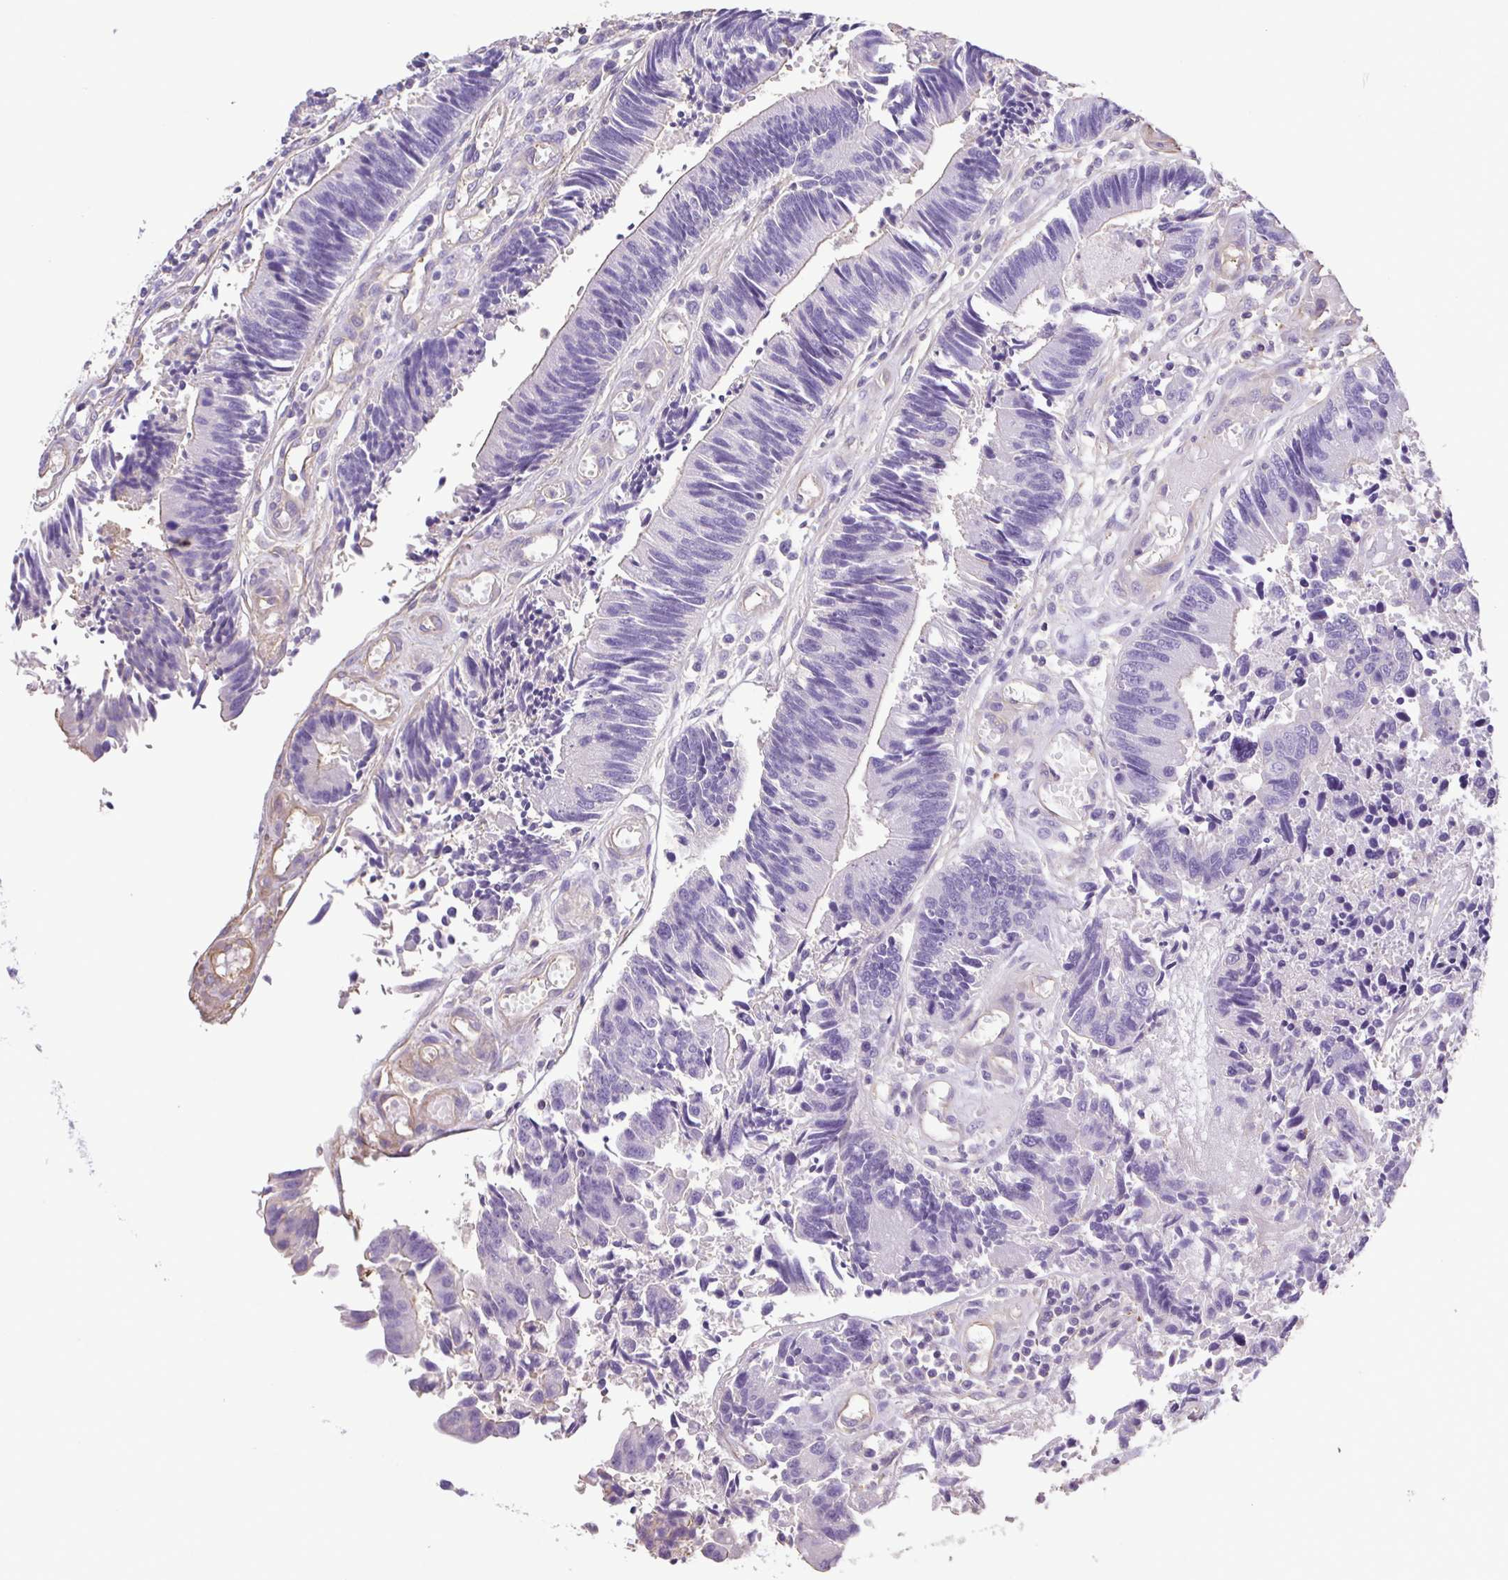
{"staining": {"intensity": "negative", "quantity": "none", "location": "none"}, "tissue": "colorectal cancer", "cell_type": "Tumor cells", "image_type": "cancer", "snomed": [{"axis": "morphology", "description": "Adenocarcinoma, NOS"}, {"axis": "topography", "description": "Colon"}], "caption": "Colorectal cancer was stained to show a protein in brown. There is no significant staining in tumor cells. (DAB IHC with hematoxylin counter stain).", "gene": "MYL6", "patient": {"sex": "female", "age": 67}}